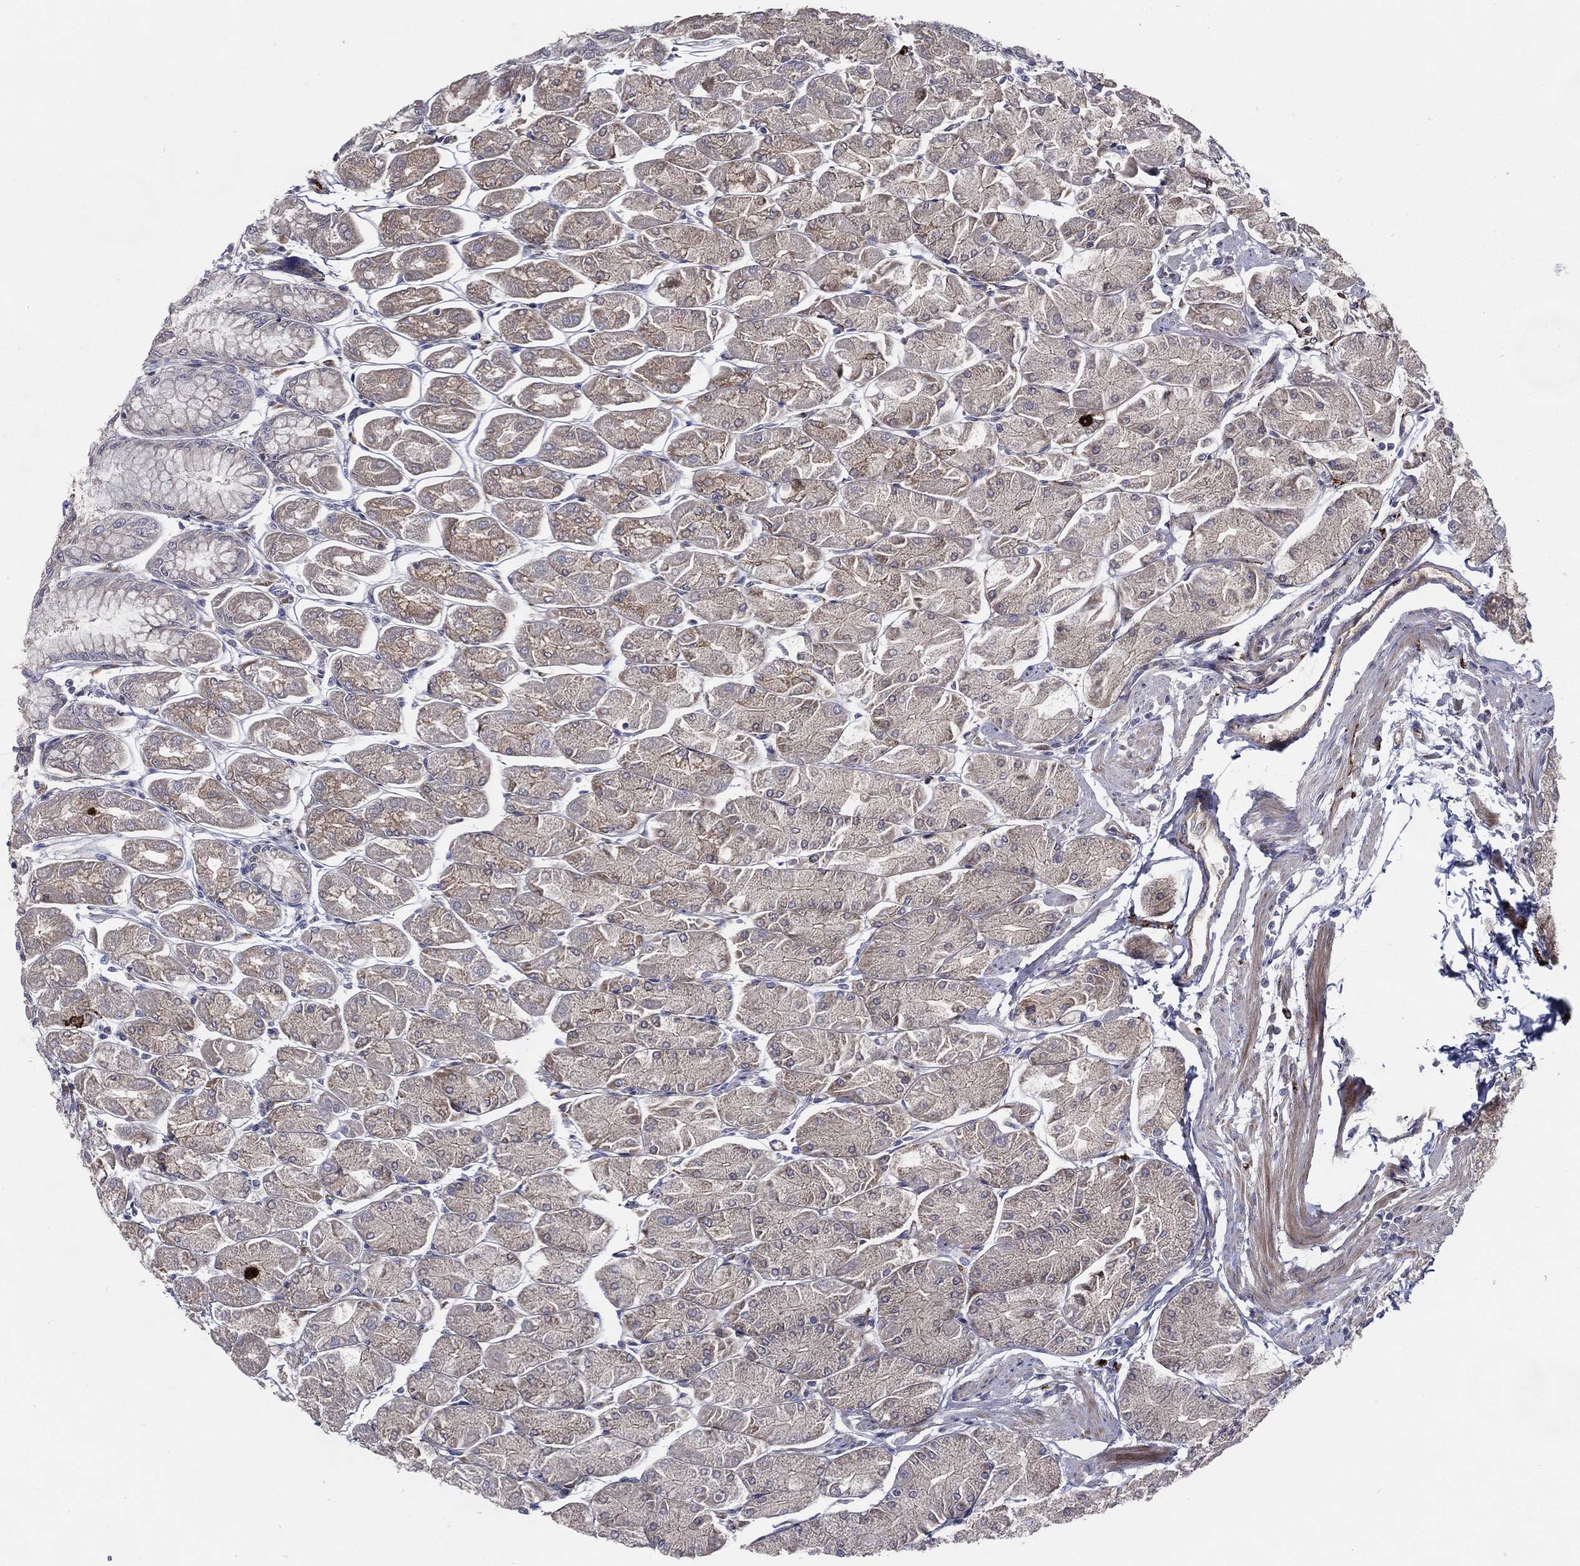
{"staining": {"intensity": "moderate", "quantity": "<25%", "location": "cytoplasmic/membranous"}, "tissue": "stomach", "cell_type": "Glandular cells", "image_type": "normal", "snomed": [{"axis": "morphology", "description": "Normal tissue, NOS"}, {"axis": "topography", "description": "Stomach, upper"}], "caption": "Human stomach stained with a brown dye exhibits moderate cytoplasmic/membranous positive positivity in approximately <25% of glandular cells.", "gene": "ARHGAP11A", "patient": {"sex": "male", "age": 60}}